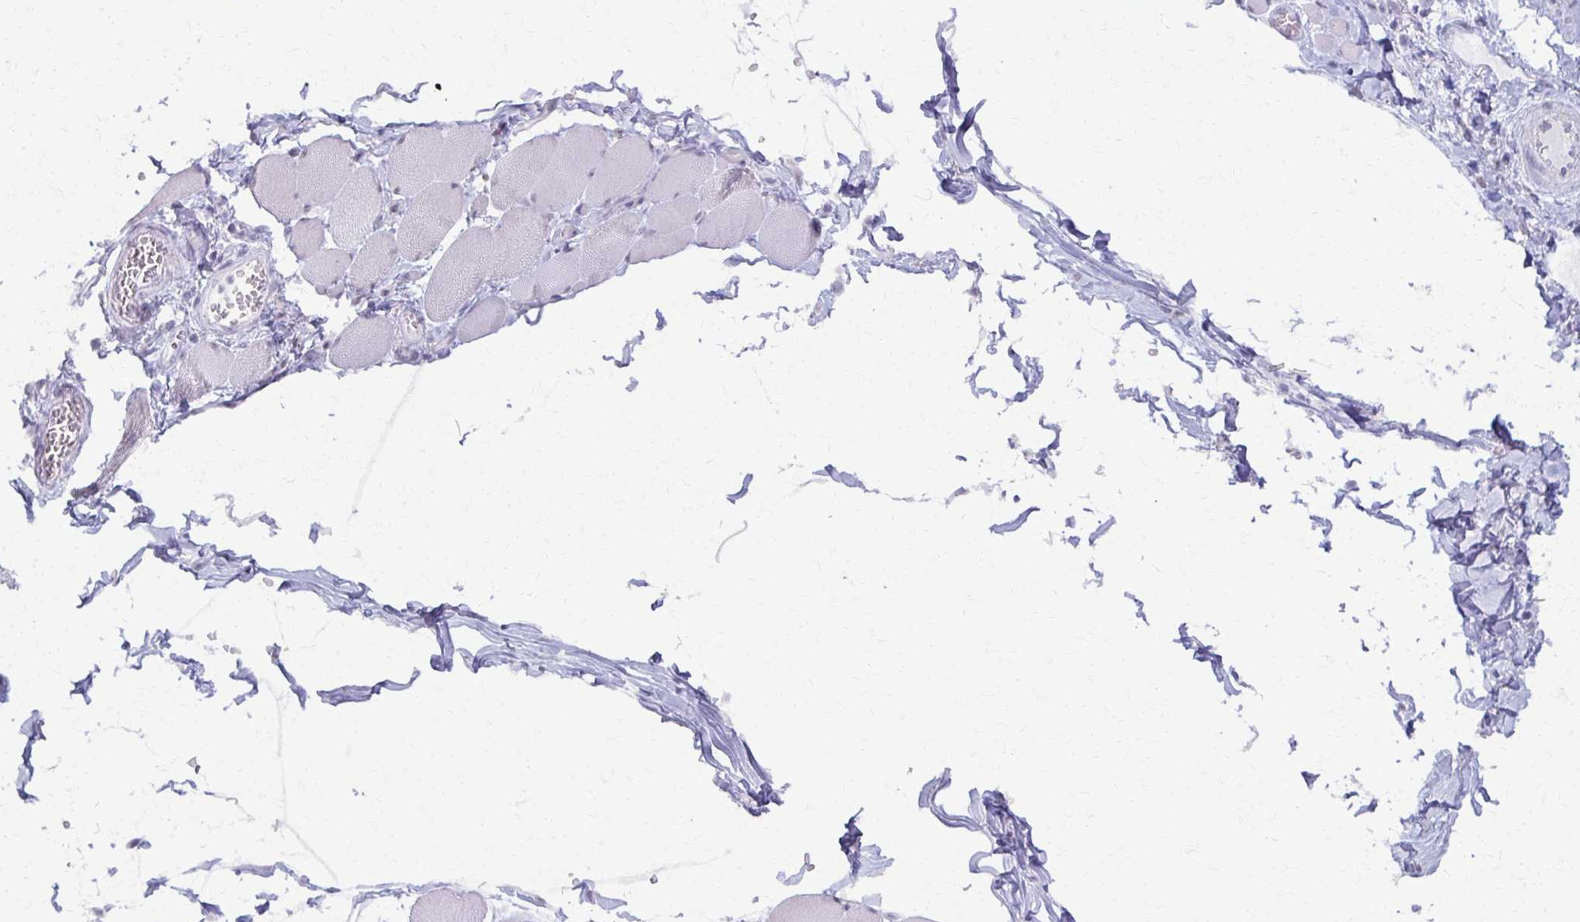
{"staining": {"intensity": "weak", "quantity": "<25%", "location": "cytoplasmic/membranous"}, "tissue": "skeletal muscle", "cell_type": "Myocytes", "image_type": "normal", "snomed": [{"axis": "morphology", "description": "Normal tissue, NOS"}, {"axis": "topography", "description": "Skeletal muscle"}], "caption": "This micrograph is of benign skeletal muscle stained with immunohistochemistry to label a protein in brown with the nuclei are counter-stained blue. There is no staining in myocytes.", "gene": "MORC4", "patient": {"sex": "female", "age": 75}}